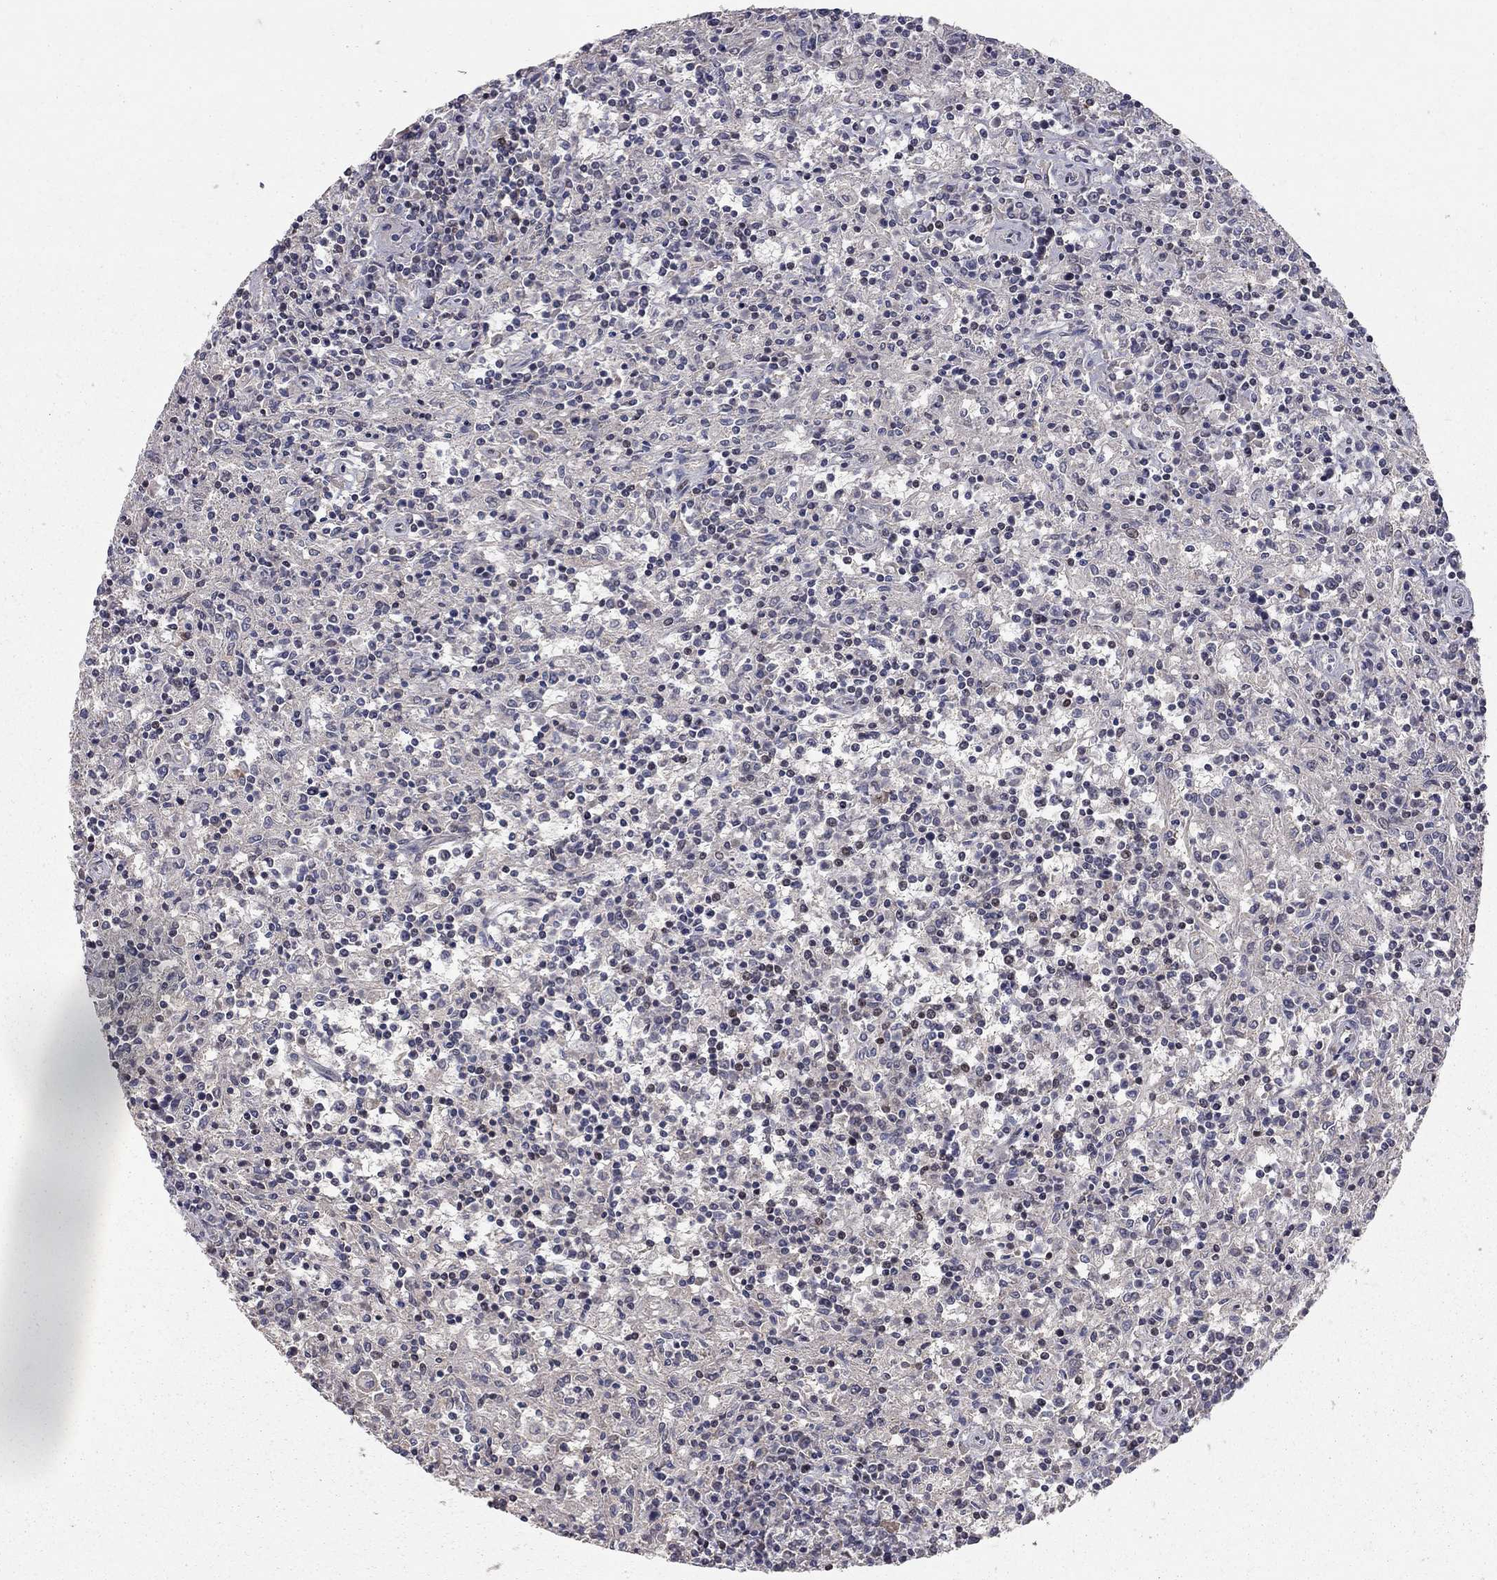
{"staining": {"intensity": "negative", "quantity": "none", "location": "none"}, "tissue": "lymphoma", "cell_type": "Tumor cells", "image_type": "cancer", "snomed": [{"axis": "morphology", "description": "Malignant lymphoma, non-Hodgkin's type, Low grade"}, {"axis": "topography", "description": "Spleen"}], "caption": "The histopathology image shows no staining of tumor cells in low-grade malignant lymphoma, non-Hodgkin's type. (DAB (3,3'-diaminobenzidine) immunohistochemistry, high magnification).", "gene": "HDAC3", "patient": {"sex": "male", "age": 62}}